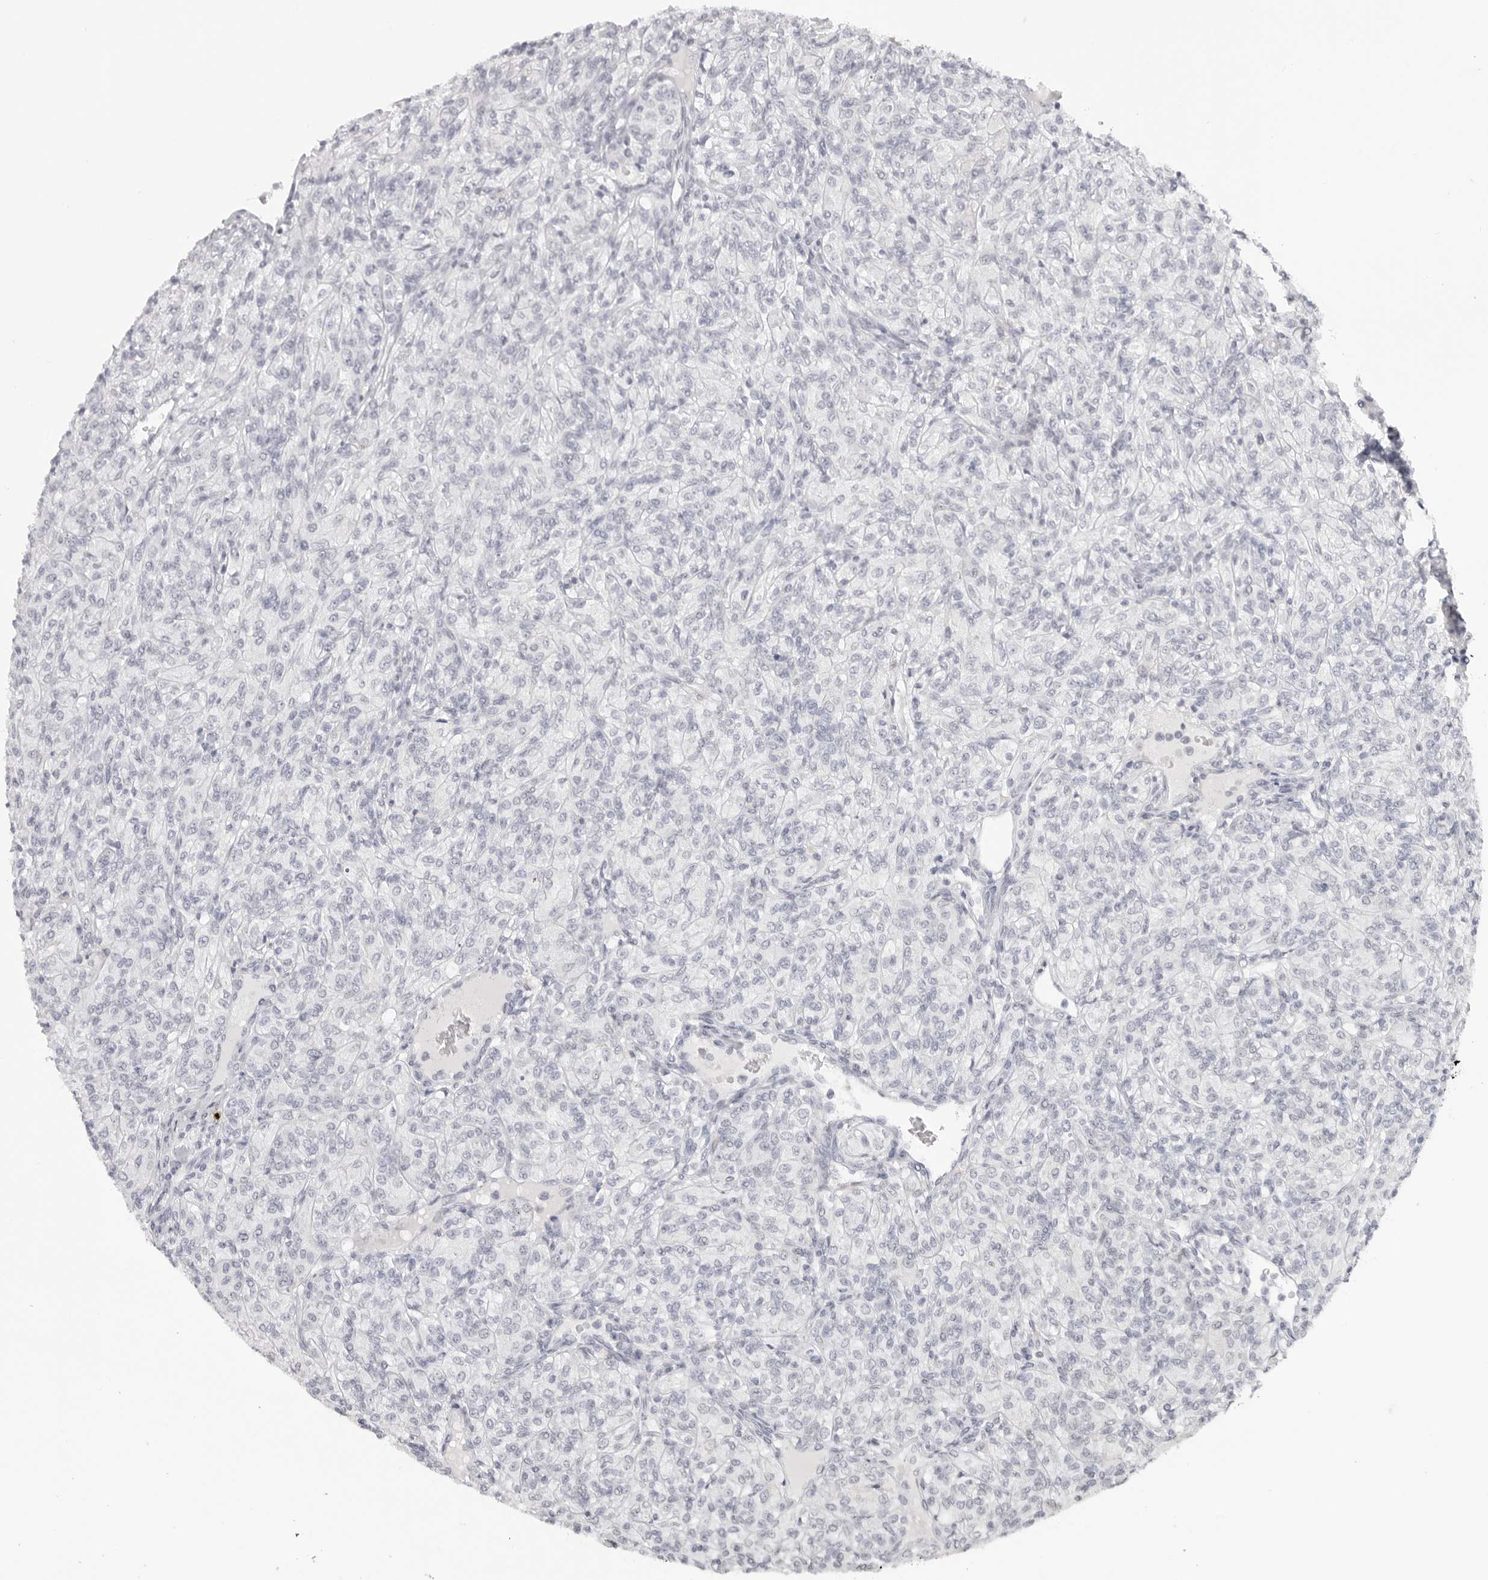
{"staining": {"intensity": "negative", "quantity": "none", "location": "none"}, "tissue": "renal cancer", "cell_type": "Tumor cells", "image_type": "cancer", "snomed": [{"axis": "morphology", "description": "Adenocarcinoma, NOS"}, {"axis": "topography", "description": "Kidney"}], "caption": "DAB (3,3'-diaminobenzidine) immunohistochemical staining of renal cancer demonstrates no significant positivity in tumor cells.", "gene": "KLK12", "patient": {"sex": "male", "age": 77}}